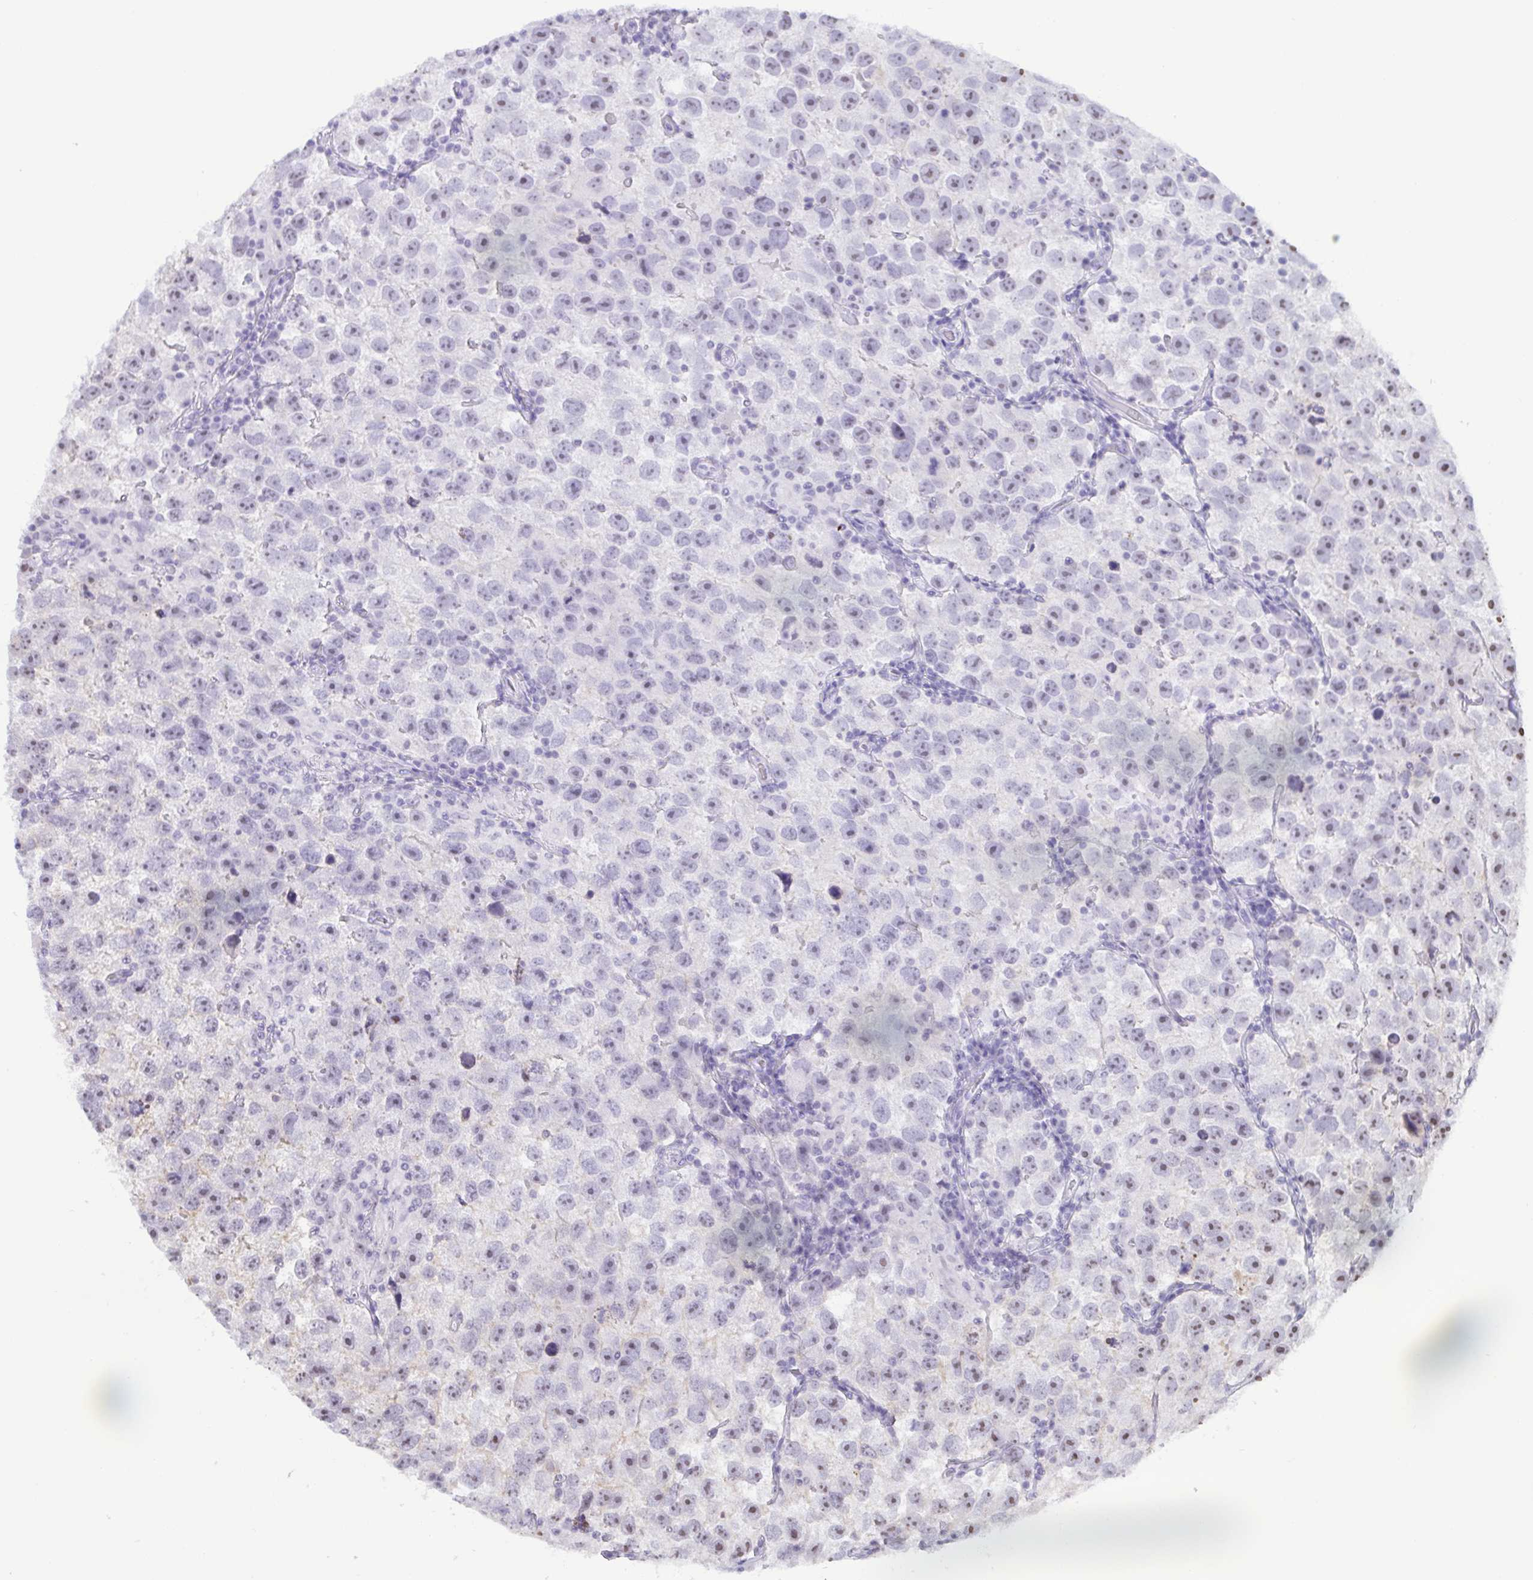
{"staining": {"intensity": "negative", "quantity": "none", "location": "none"}, "tissue": "testis cancer", "cell_type": "Tumor cells", "image_type": "cancer", "snomed": [{"axis": "morphology", "description": "Seminoma, NOS"}, {"axis": "topography", "description": "Testis"}], "caption": "Immunohistochemistry histopathology image of neoplastic tissue: testis cancer stained with DAB (3,3'-diaminobenzidine) exhibits no significant protein staining in tumor cells.", "gene": "BZW1", "patient": {"sex": "male", "age": 26}}